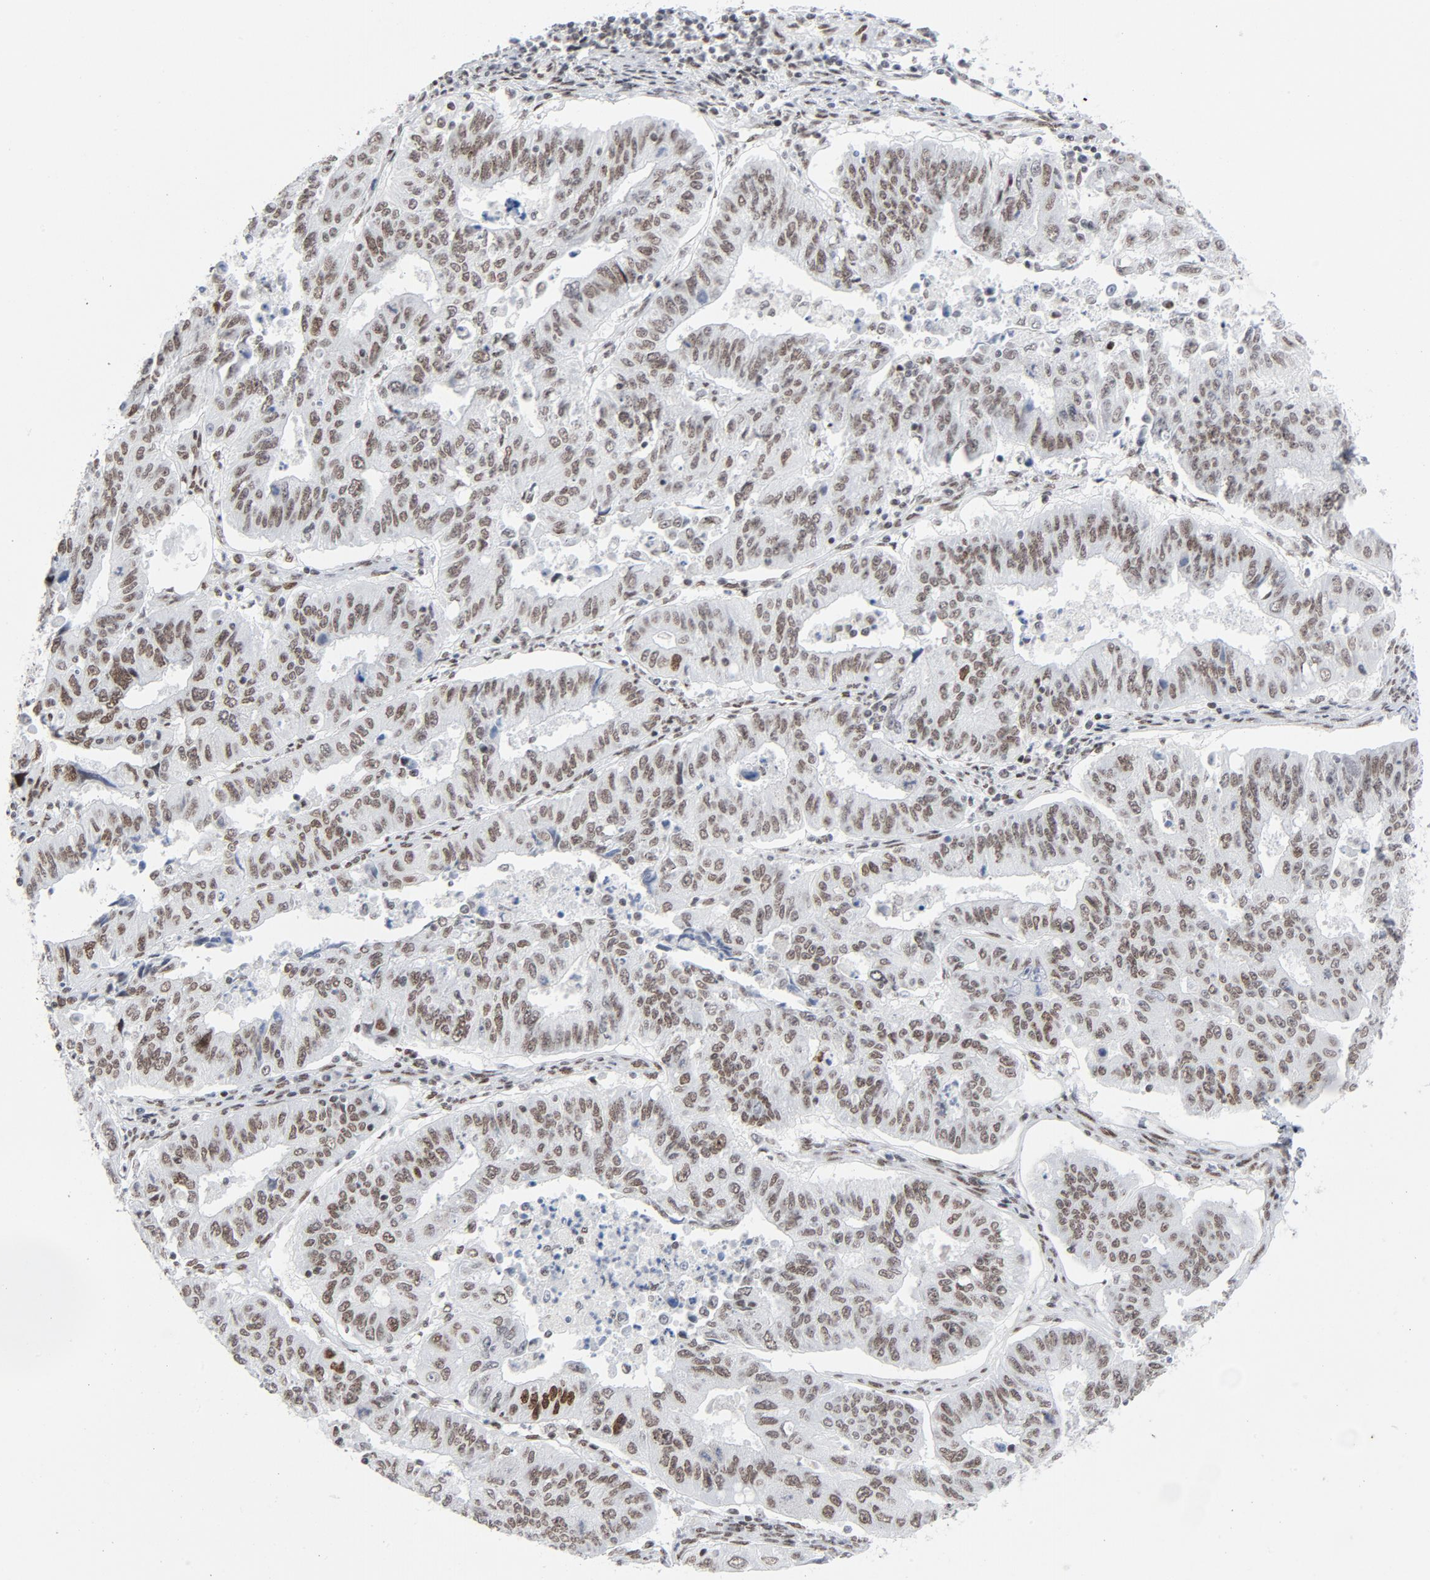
{"staining": {"intensity": "moderate", "quantity": ">75%", "location": "nuclear"}, "tissue": "endometrial cancer", "cell_type": "Tumor cells", "image_type": "cancer", "snomed": [{"axis": "morphology", "description": "Adenocarcinoma, NOS"}, {"axis": "topography", "description": "Endometrium"}], "caption": "This photomicrograph exhibits adenocarcinoma (endometrial) stained with immunohistochemistry (IHC) to label a protein in brown. The nuclear of tumor cells show moderate positivity for the protein. Nuclei are counter-stained blue.", "gene": "HSF1", "patient": {"sex": "female", "age": 42}}